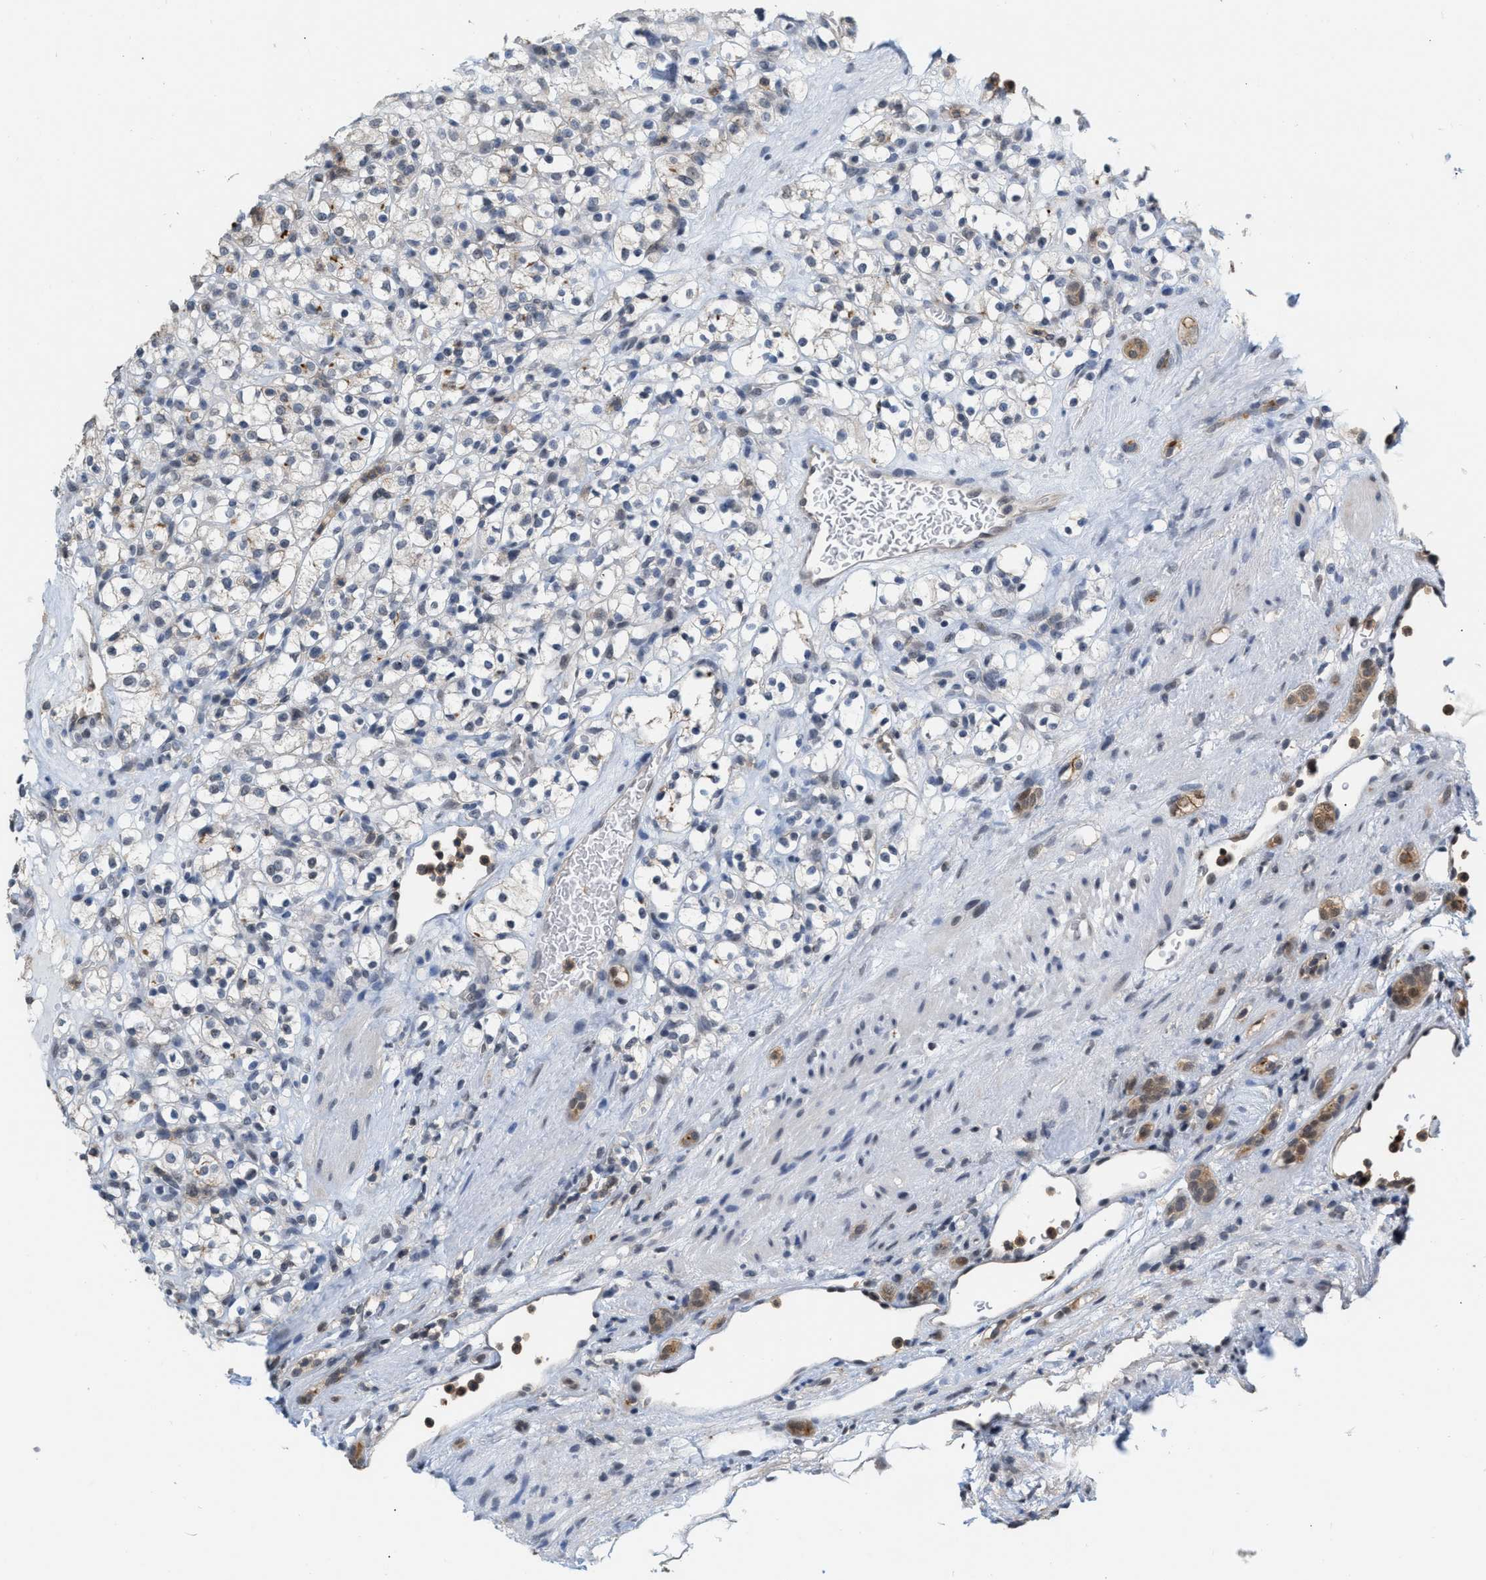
{"staining": {"intensity": "negative", "quantity": "none", "location": "none"}, "tissue": "renal cancer", "cell_type": "Tumor cells", "image_type": "cancer", "snomed": [{"axis": "morphology", "description": "Normal tissue, NOS"}, {"axis": "morphology", "description": "Adenocarcinoma, NOS"}, {"axis": "topography", "description": "Kidney"}], "caption": "The photomicrograph shows no staining of tumor cells in renal adenocarcinoma.", "gene": "BAIAP2L1", "patient": {"sex": "female", "age": 72}}